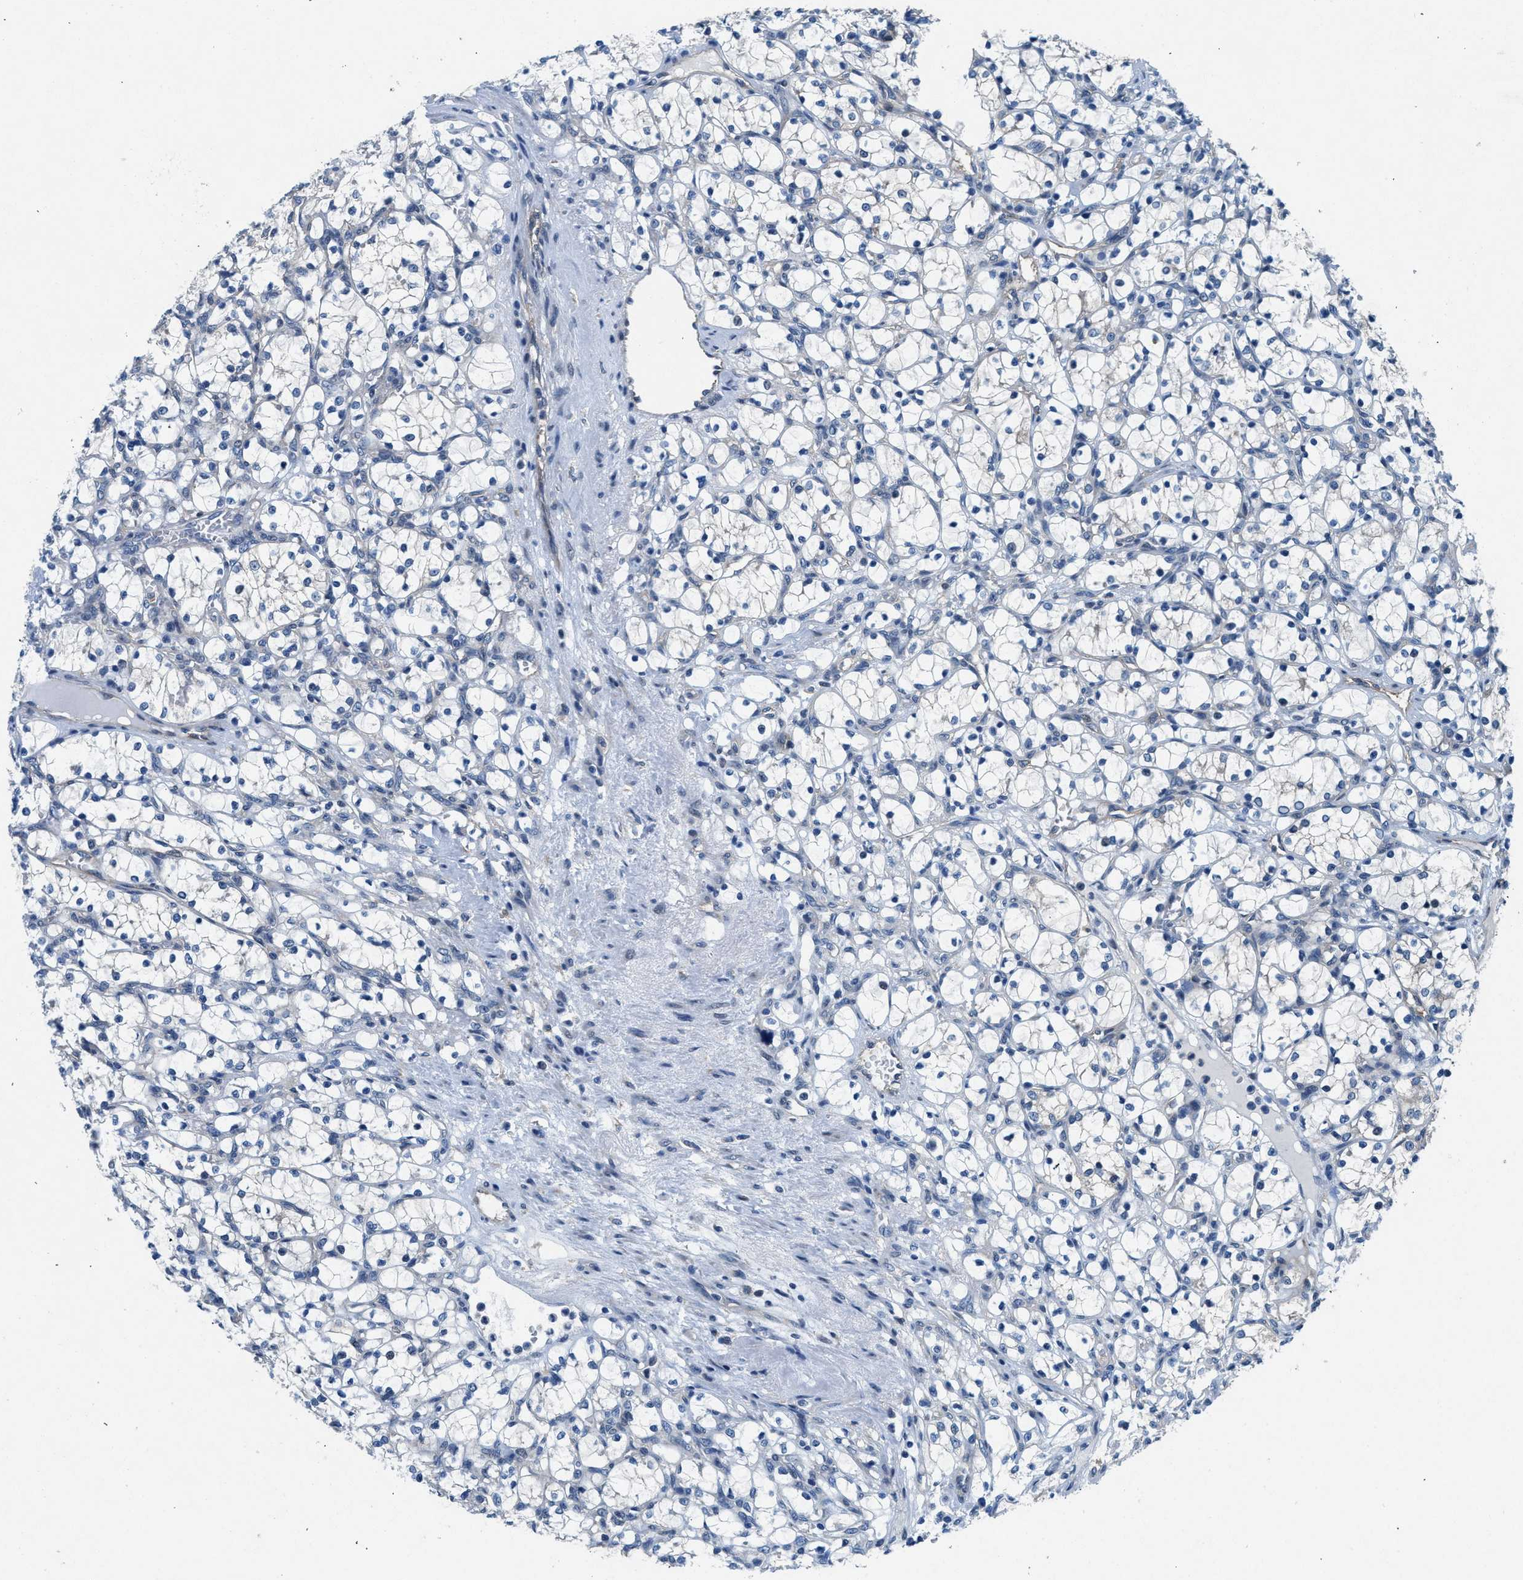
{"staining": {"intensity": "negative", "quantity": "none", "location": "none"}, "tissue": "renal cancer", "cell_type": "Tumor cells", "image_type": "cancer", "snomed": [{"axis": "morphology", "description": "Adenocarcinoma, NOS"}, {"axis": "topography", "description": "Kidney"}], "caption": "Tumor cells show no significant protein staining in renal cancer. The staining was performed using DAB (3,3'-diaminobenzidine) to visualize the protein expression in brown, while the nuclei were stained in blue with hematoxylin (Magnification: 20x).", "gene": "COPS2", "patient": {"sex": "female", "age": 69}}